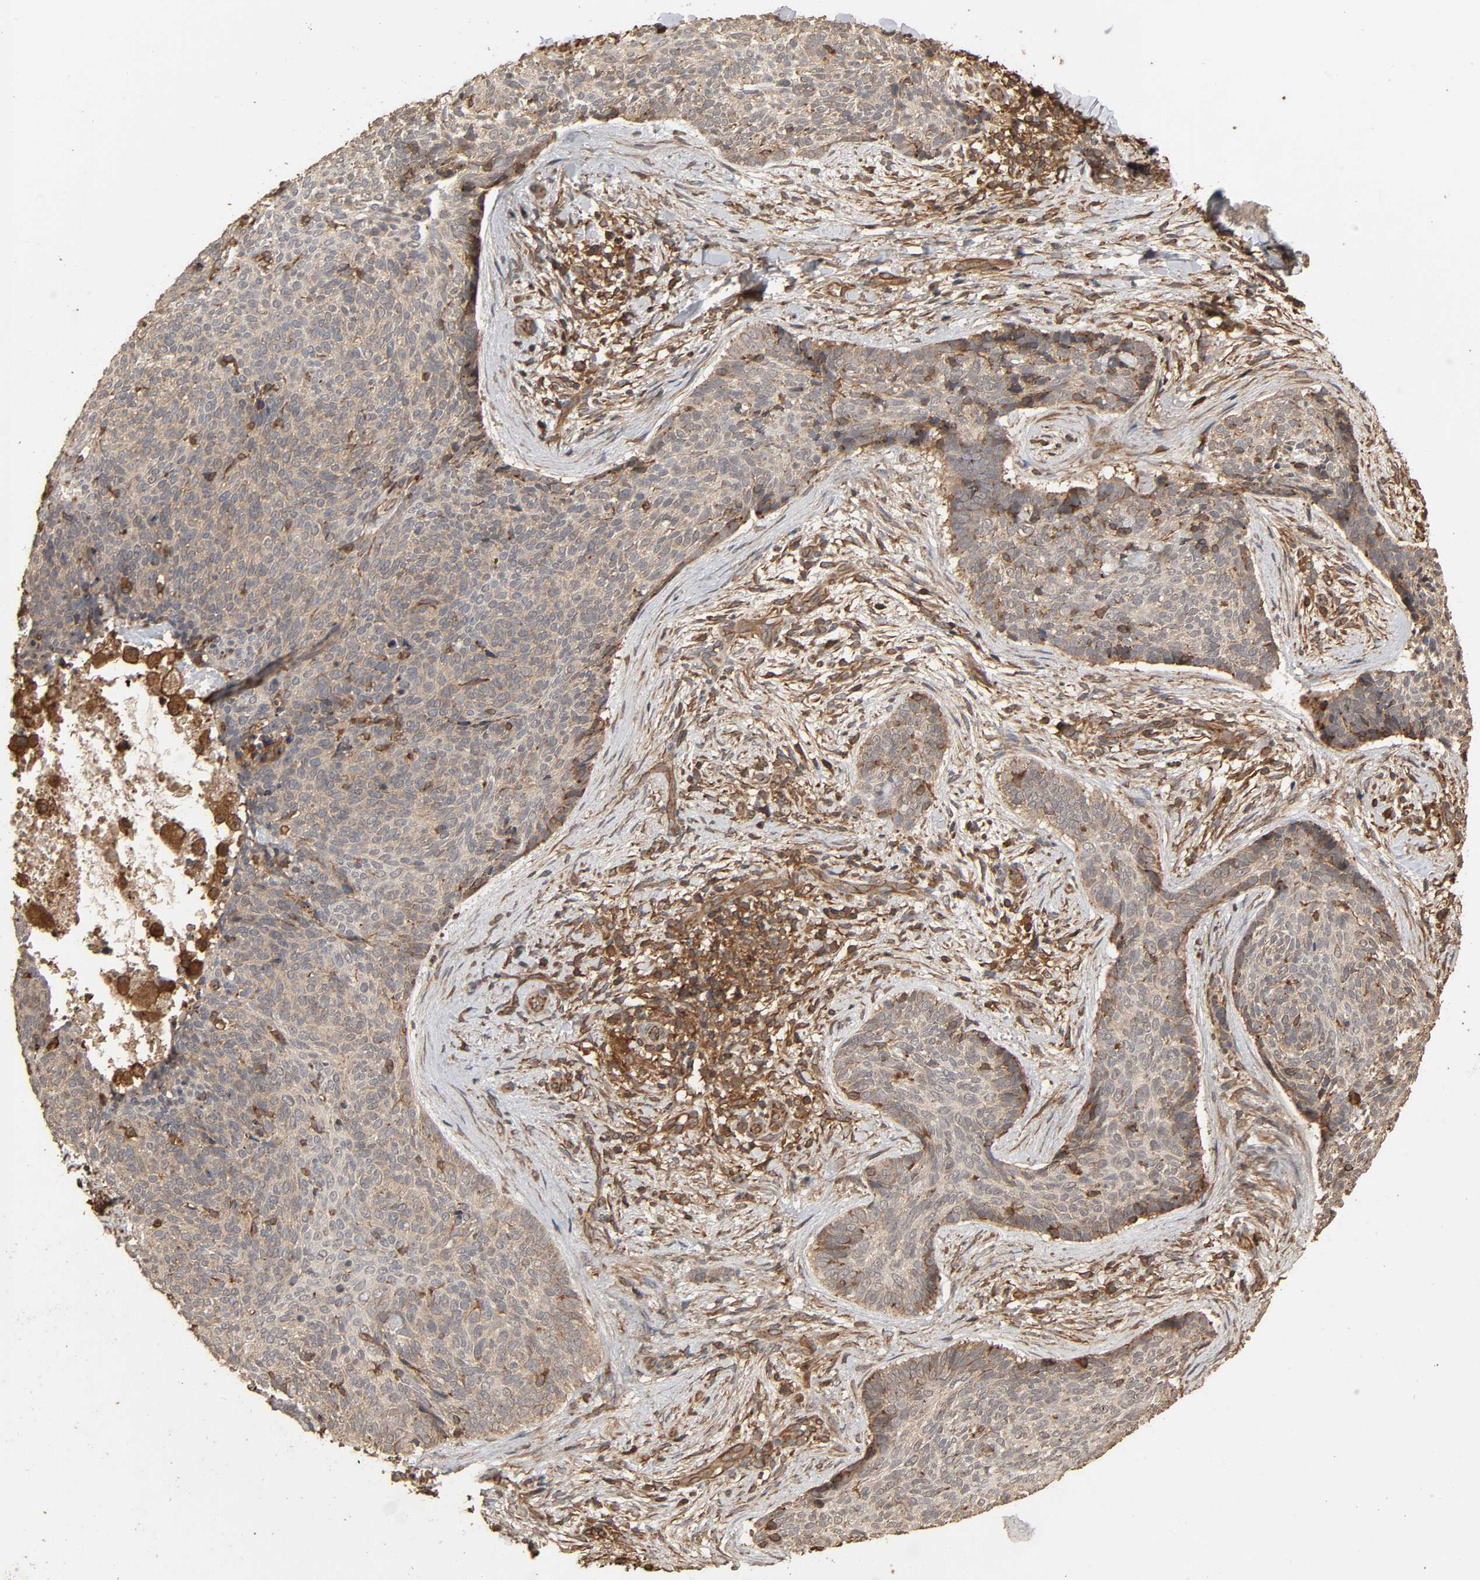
{"staining": {"intensity": "weak", "quantity": ">75%", "location": "cytoplasmic/membranous"}, "tissue": "skin cancer", "cell_type": "Tumor cells", "image_type": "cancer", "snomed": [{"axis": "morphology", "description": "Normal tissue, NOS"}, {"axis": "morphology", "description": "Basal cell carcinoma"}, {"axis": "topography", "description": "Skin"}], "caption": "Immunohistochemistry of basal cell carcinoma (skin) shows low levels of weak cytoplasmic/membranous expression in about >75% of tumor cells.", "gene": "RPS6KA6", "patient": {"sex": "female", "age": 57}}